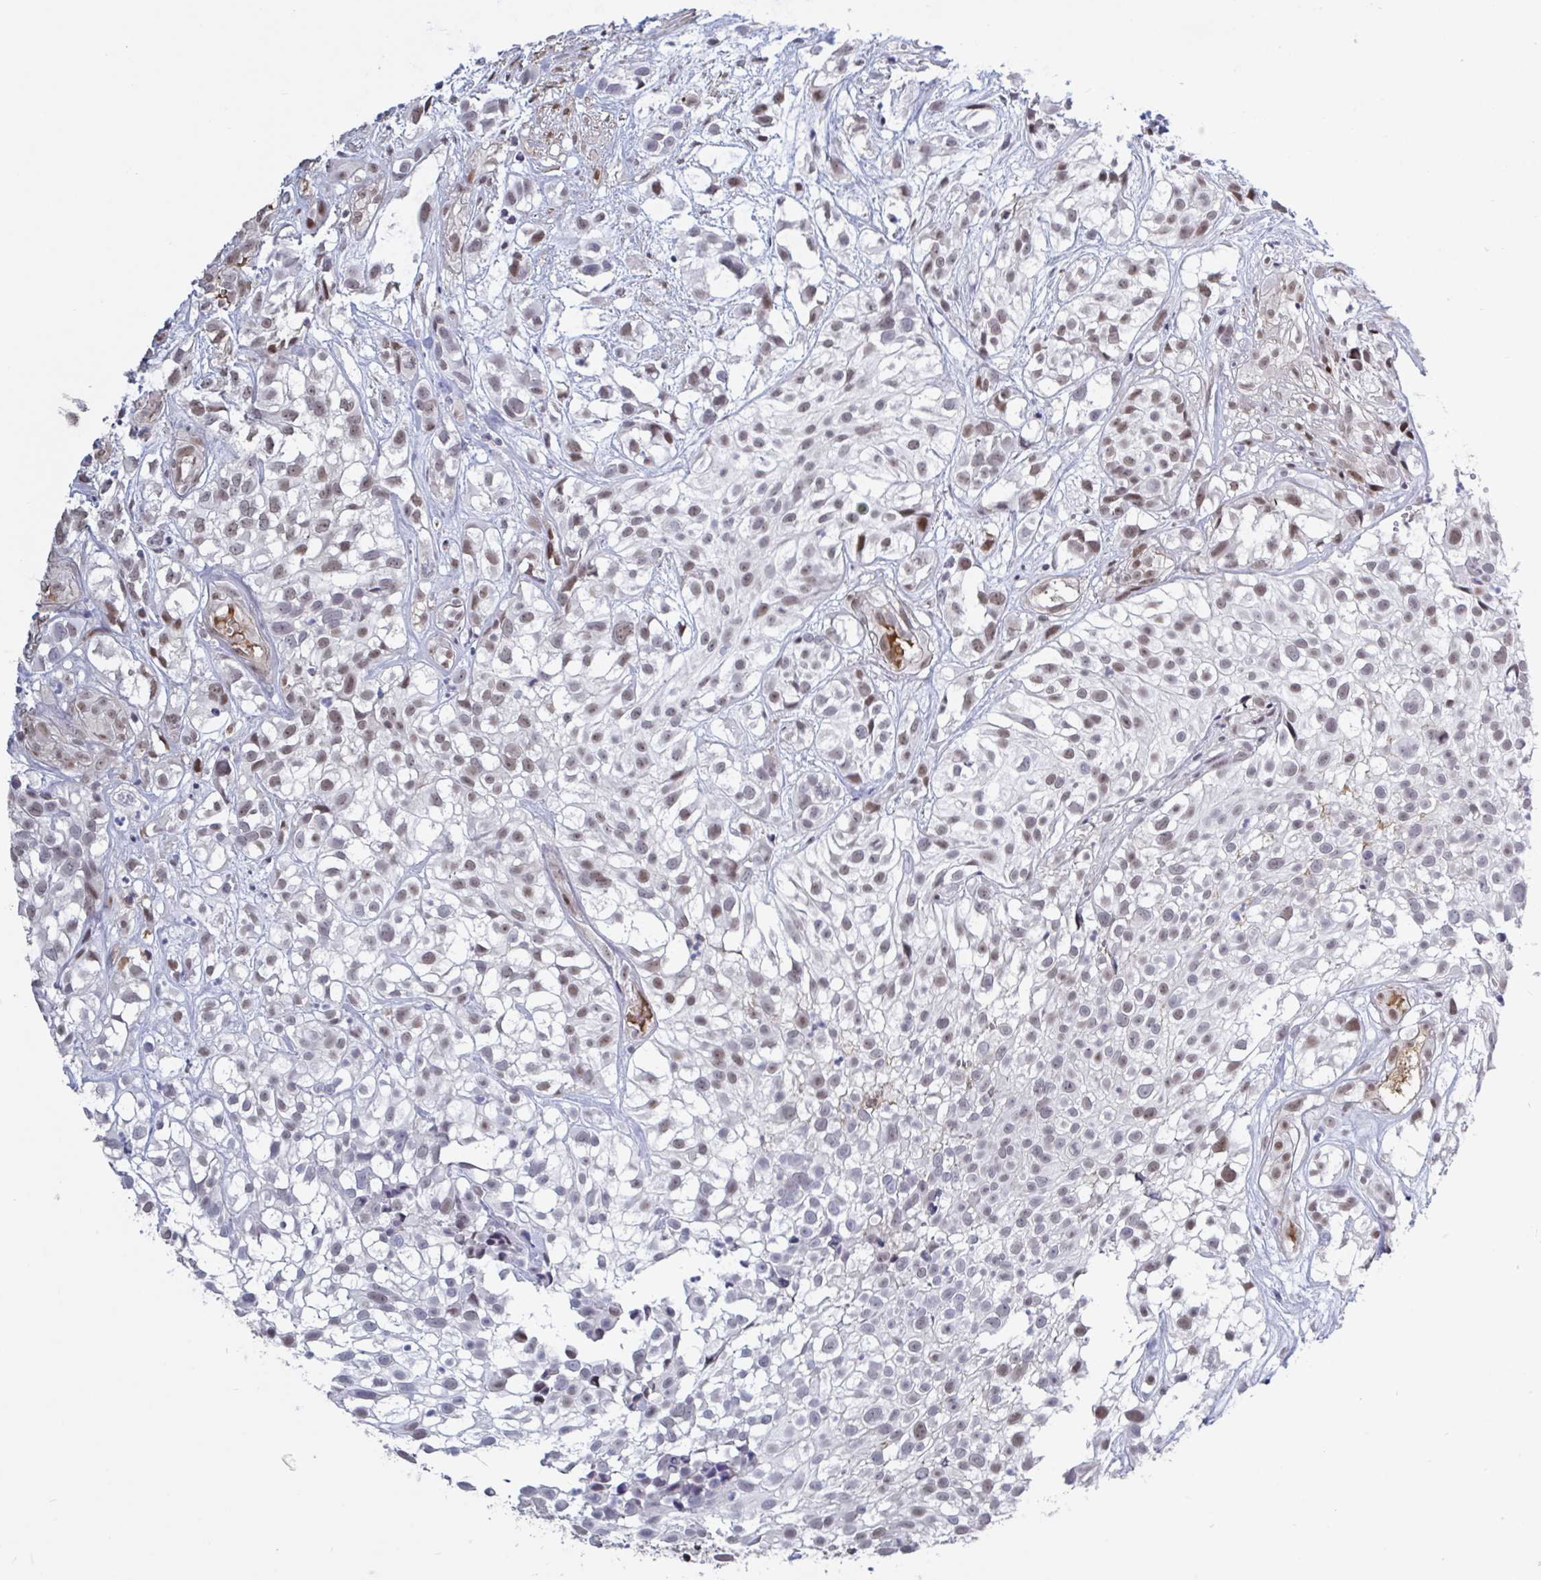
{"staining": {"intensity": "weak", "quantity": ">75%", "location": "nuclear"}, "tissue": "urothelial cancer", "cell_type": "Tumor cells", "image_type": "cancer", "snomed": [{"axis": "morphology", "description": "Urothelial carcinoma, High grade"}, {"axis": "topography", "description": "Urinary bladder"}], "caption": "A histopathology image of human urothelial cancer stained for a protein exhibits weak nuclear brown staining in tumor cells.", "gene": "BCL7B", "patient": {"sex": "male", "age": 56}}